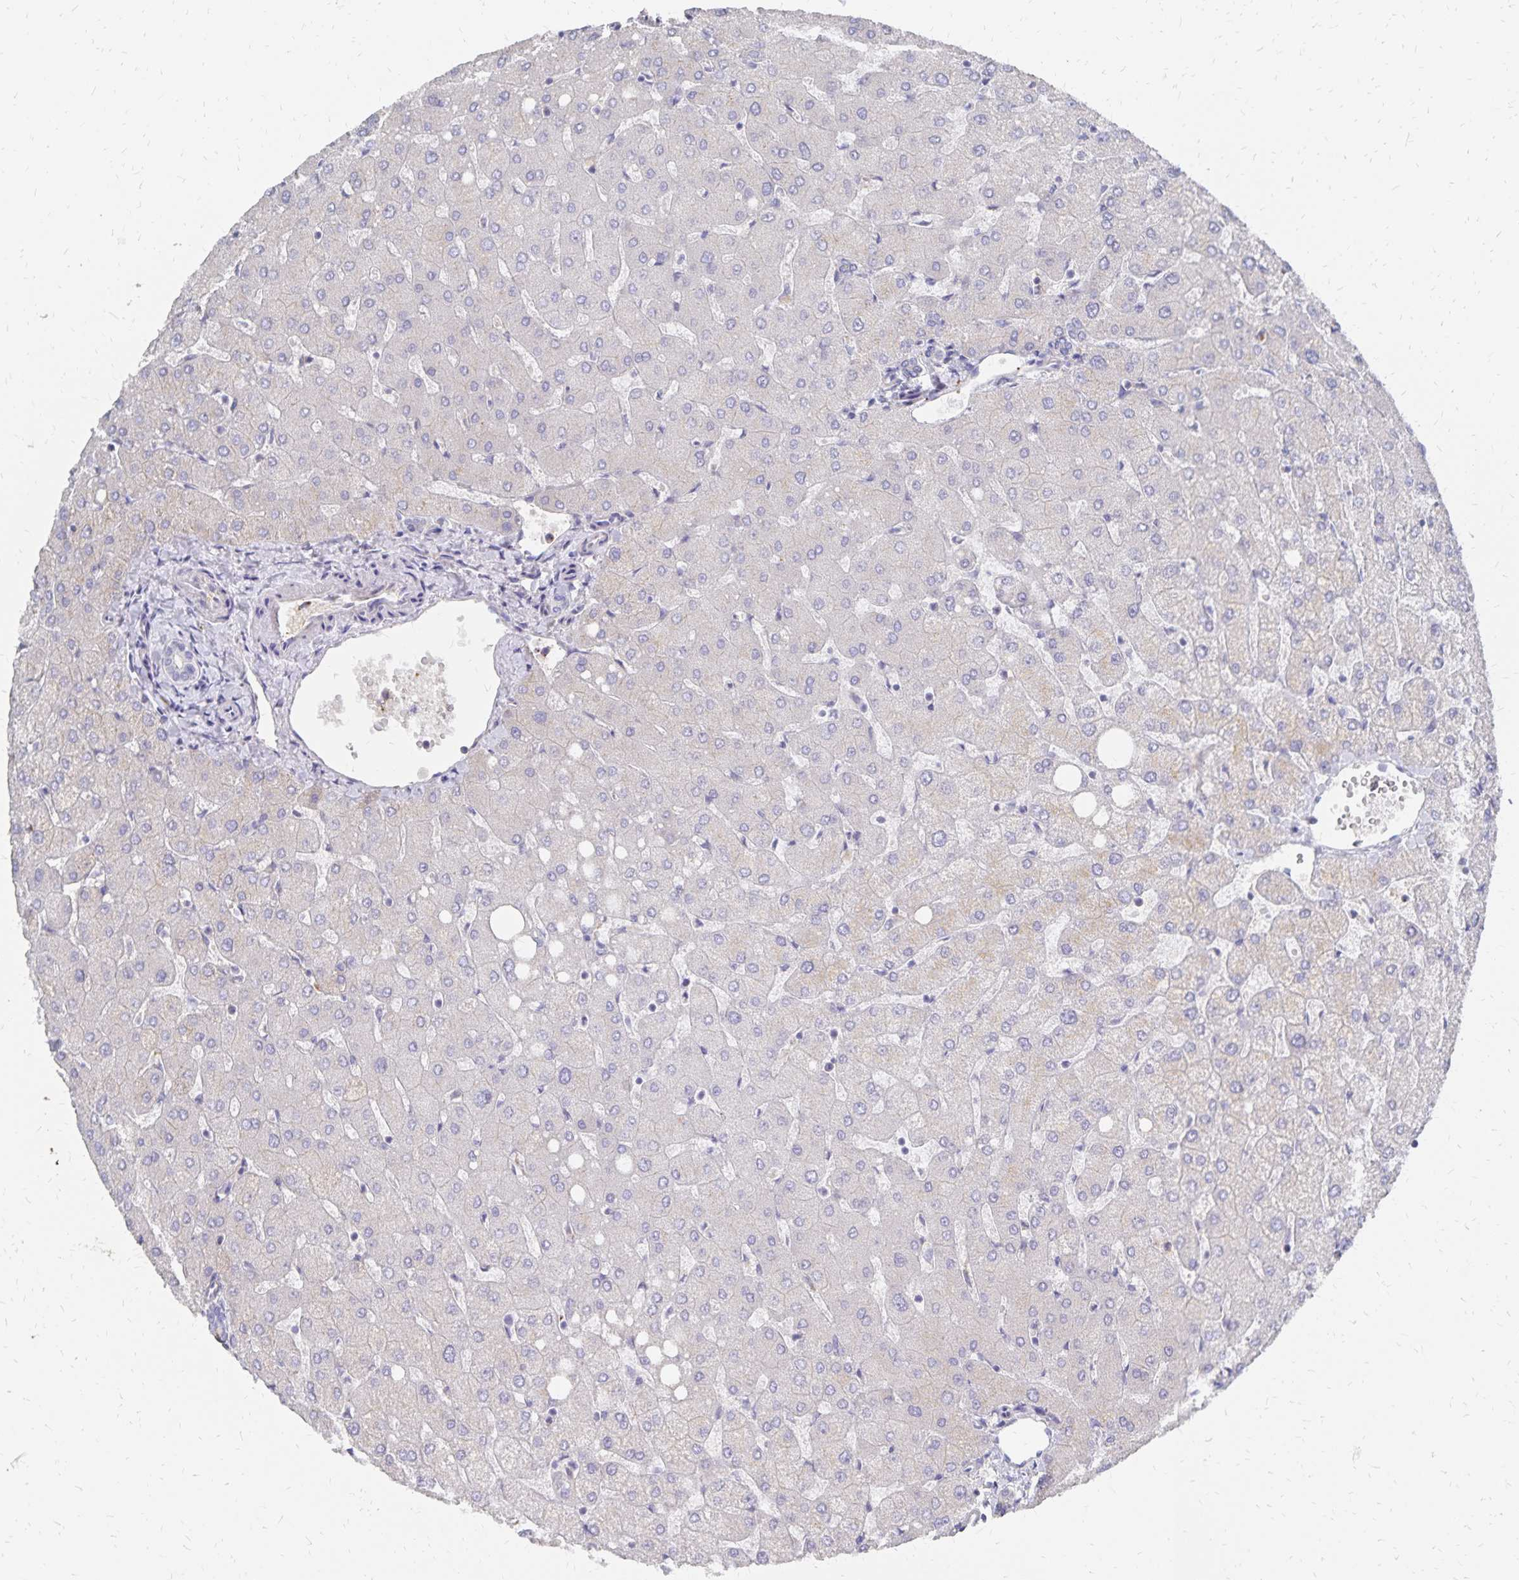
{"staining": {"intensity": "negative", "quantity": "none", "location": "none"}, "tissue": "liver", "cell_type": "Cholangiocytes", "image_type": "normal", "snomed": [{"axis": "morphology", "description": "Normal tissue, NOS"}, {"axis": "topography", "description": "Liver"}], "caption": "This is a micrograph of immunohistochemistry staining of normal liver, which shows no expression in cholangiocytes.", "gene": "KISS1", "patient": {"sex": "female", "age": 54}}